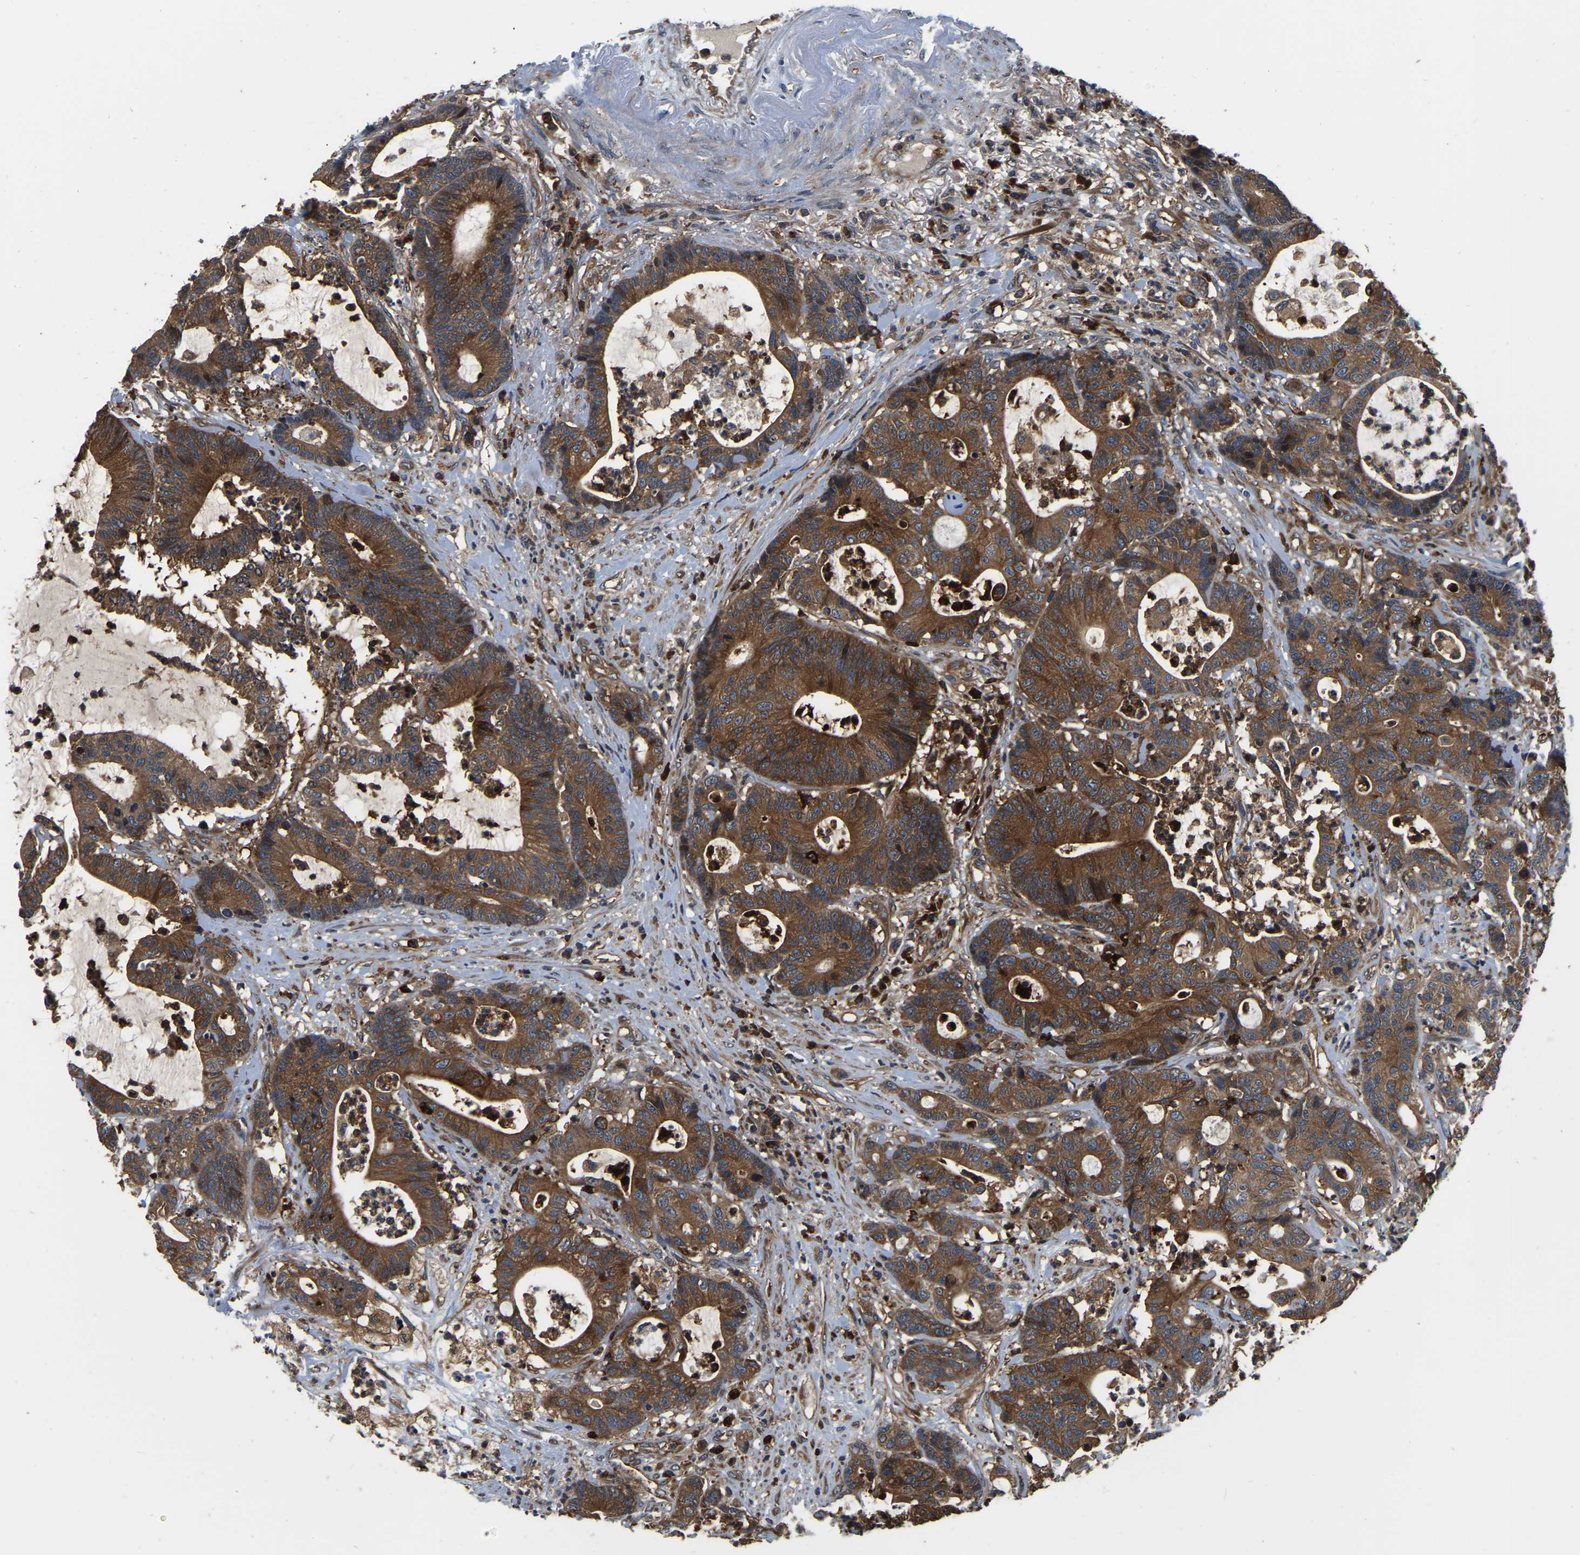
{"staining": {"intensity": "strong", "quantity": ">75%", "location": "cytoplasmic/membranous"}, "tissue": "colorectal cancer", "cell_type": "Tumor cells", "image_type": "cancer", "snomed": [{"axis": "morphology", "description": "Adenocarcinoma, NOS"}, {"axis": "topography", "description": "Colon"}], "caption": "This image displays IHC staining of colorectal cancer (adenocarcinoma), with high strong cytoplasmic/membranous staining in about >75% of tumor cells.", "gene": "GARS1", "patient": {"sex": "female", "age": 84}}